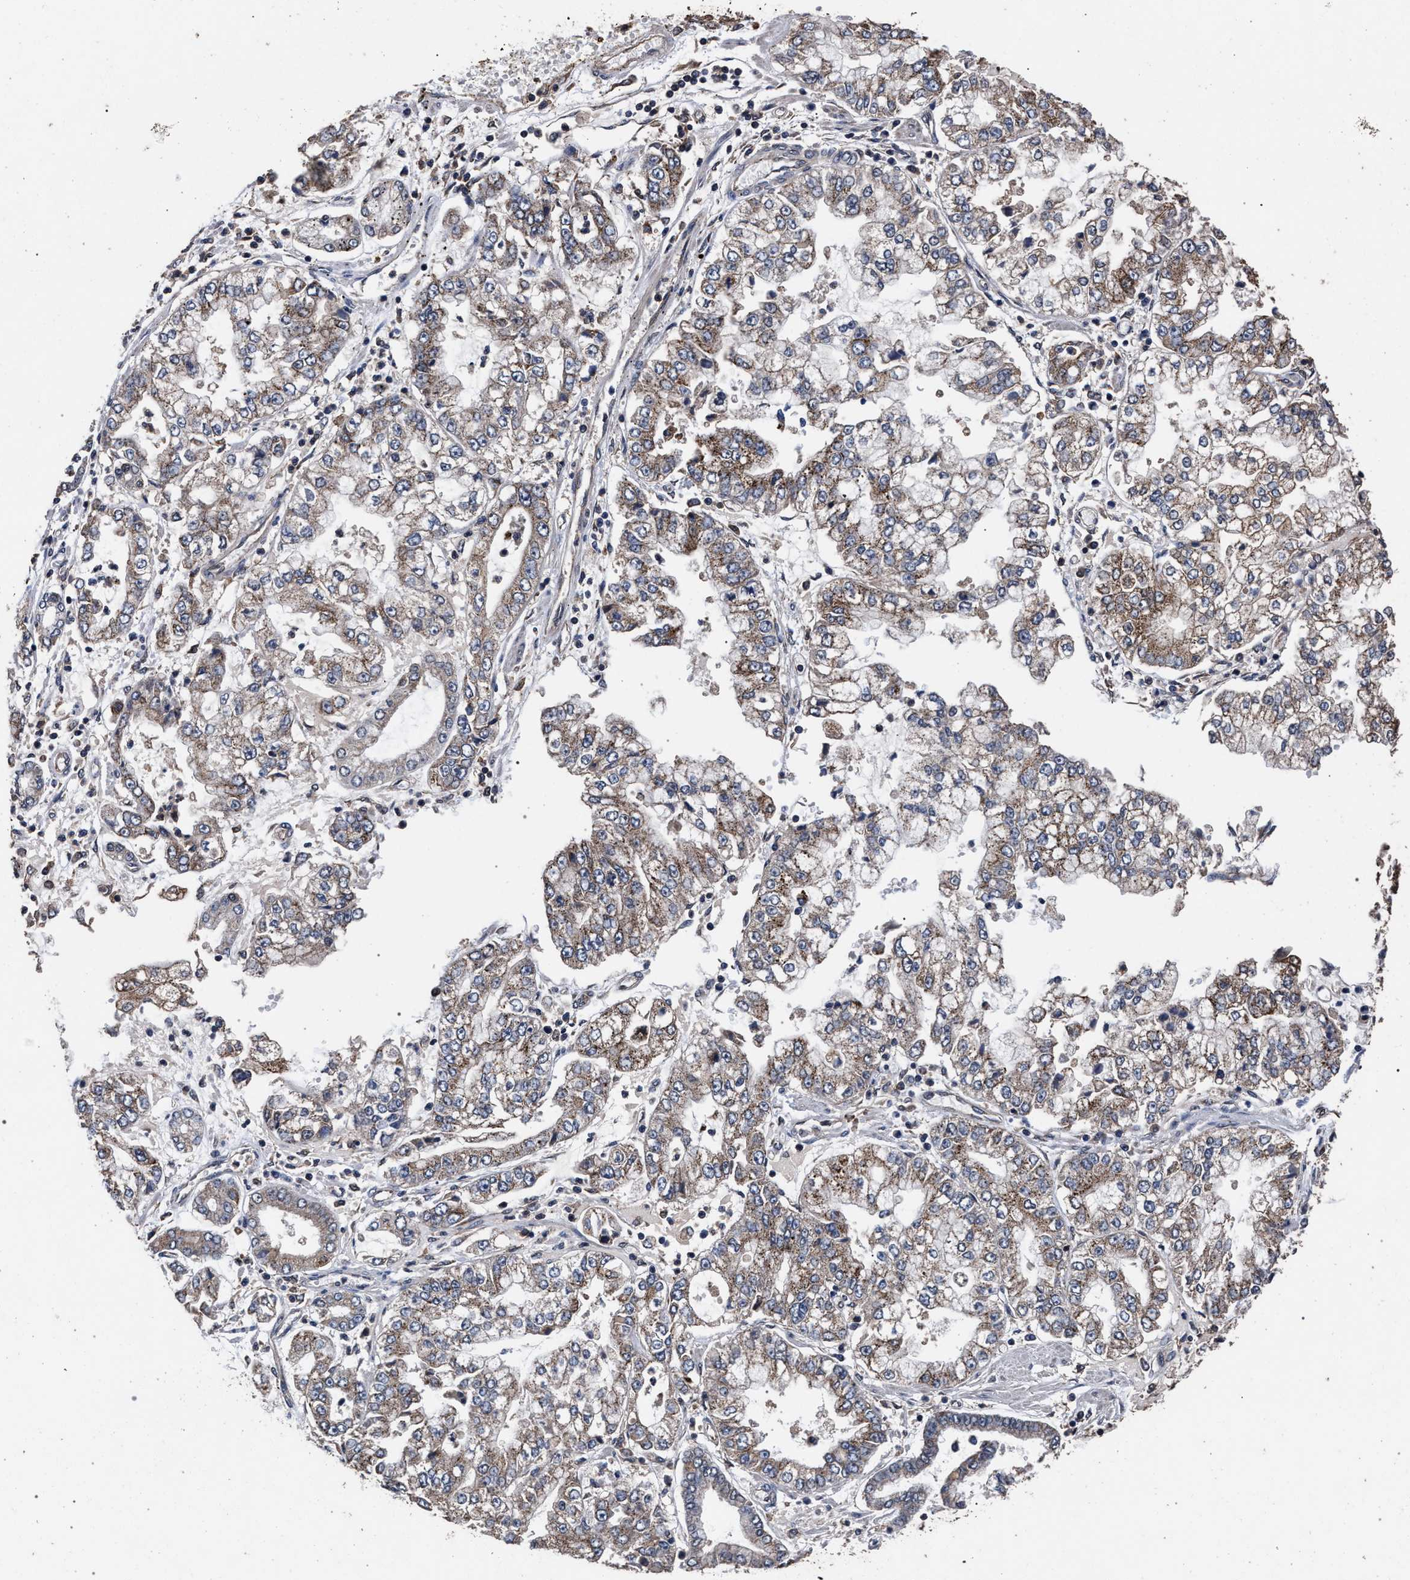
{"staining": {"intensity": "moderate", "quantity": ">75%", "location": "cytoplasmic/membranous"}, "tissue": "stomach cancer", "cell_type": "Tumor cells", "image_type": "cancer", "snomed": [{"axis": "morphology", "description": "Adenocarcinoma, NOS"}, {"axis": "topography", "description": "Stomach"}], "caption": "DAB (3,3'-diaminobenzidine) immunohistochemical staining of stomach adenocarcinoma reveals moderate cytoplasmic/membranous protein staining in about >75% of tumor cells.", "gene": "ACOX1", "patient": {"sex": "male", "age": 76}}